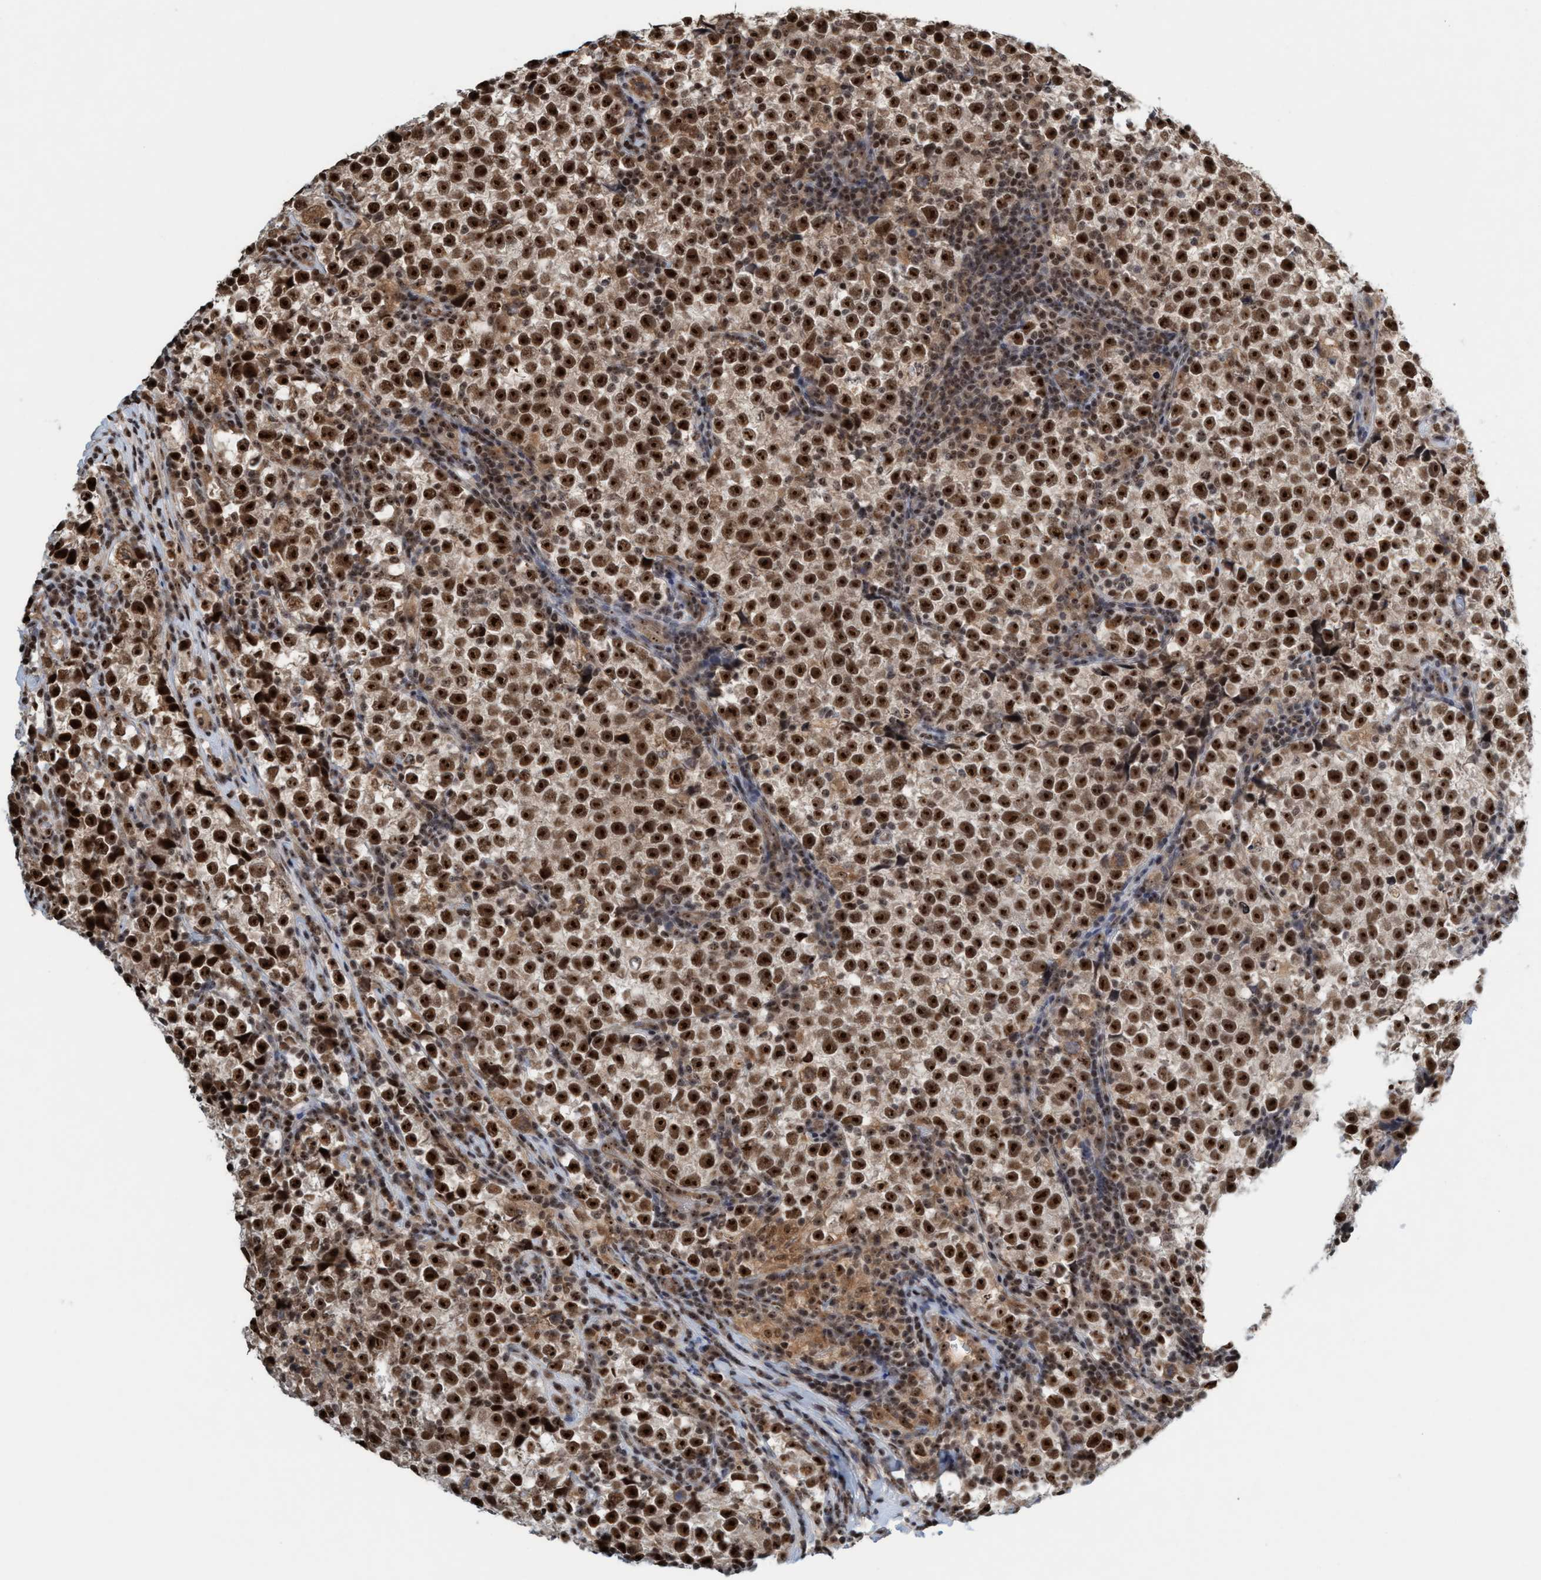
{"staining": {"intensity": "strong", "quantity": ">75%", "location": "nuclear"}, "tissue": "testis cancer", "cell_type": "Tumor cells", "image_type": "cancer", "snomed": [{"axis": "morphology", "description": "Normal tissue, NOS"}, {"axis": "morphology", "description": "Seminoma, NOS"}, {"axis": "topography", "description": "Testis"}], "caption": "Protein expression analysis of human testis cancer (seminoma) reveals strong nuclear positivity in about >75% of tumor cells.", "gene": "SMCR8", "patient": {"sex": "male", "age": 43}}